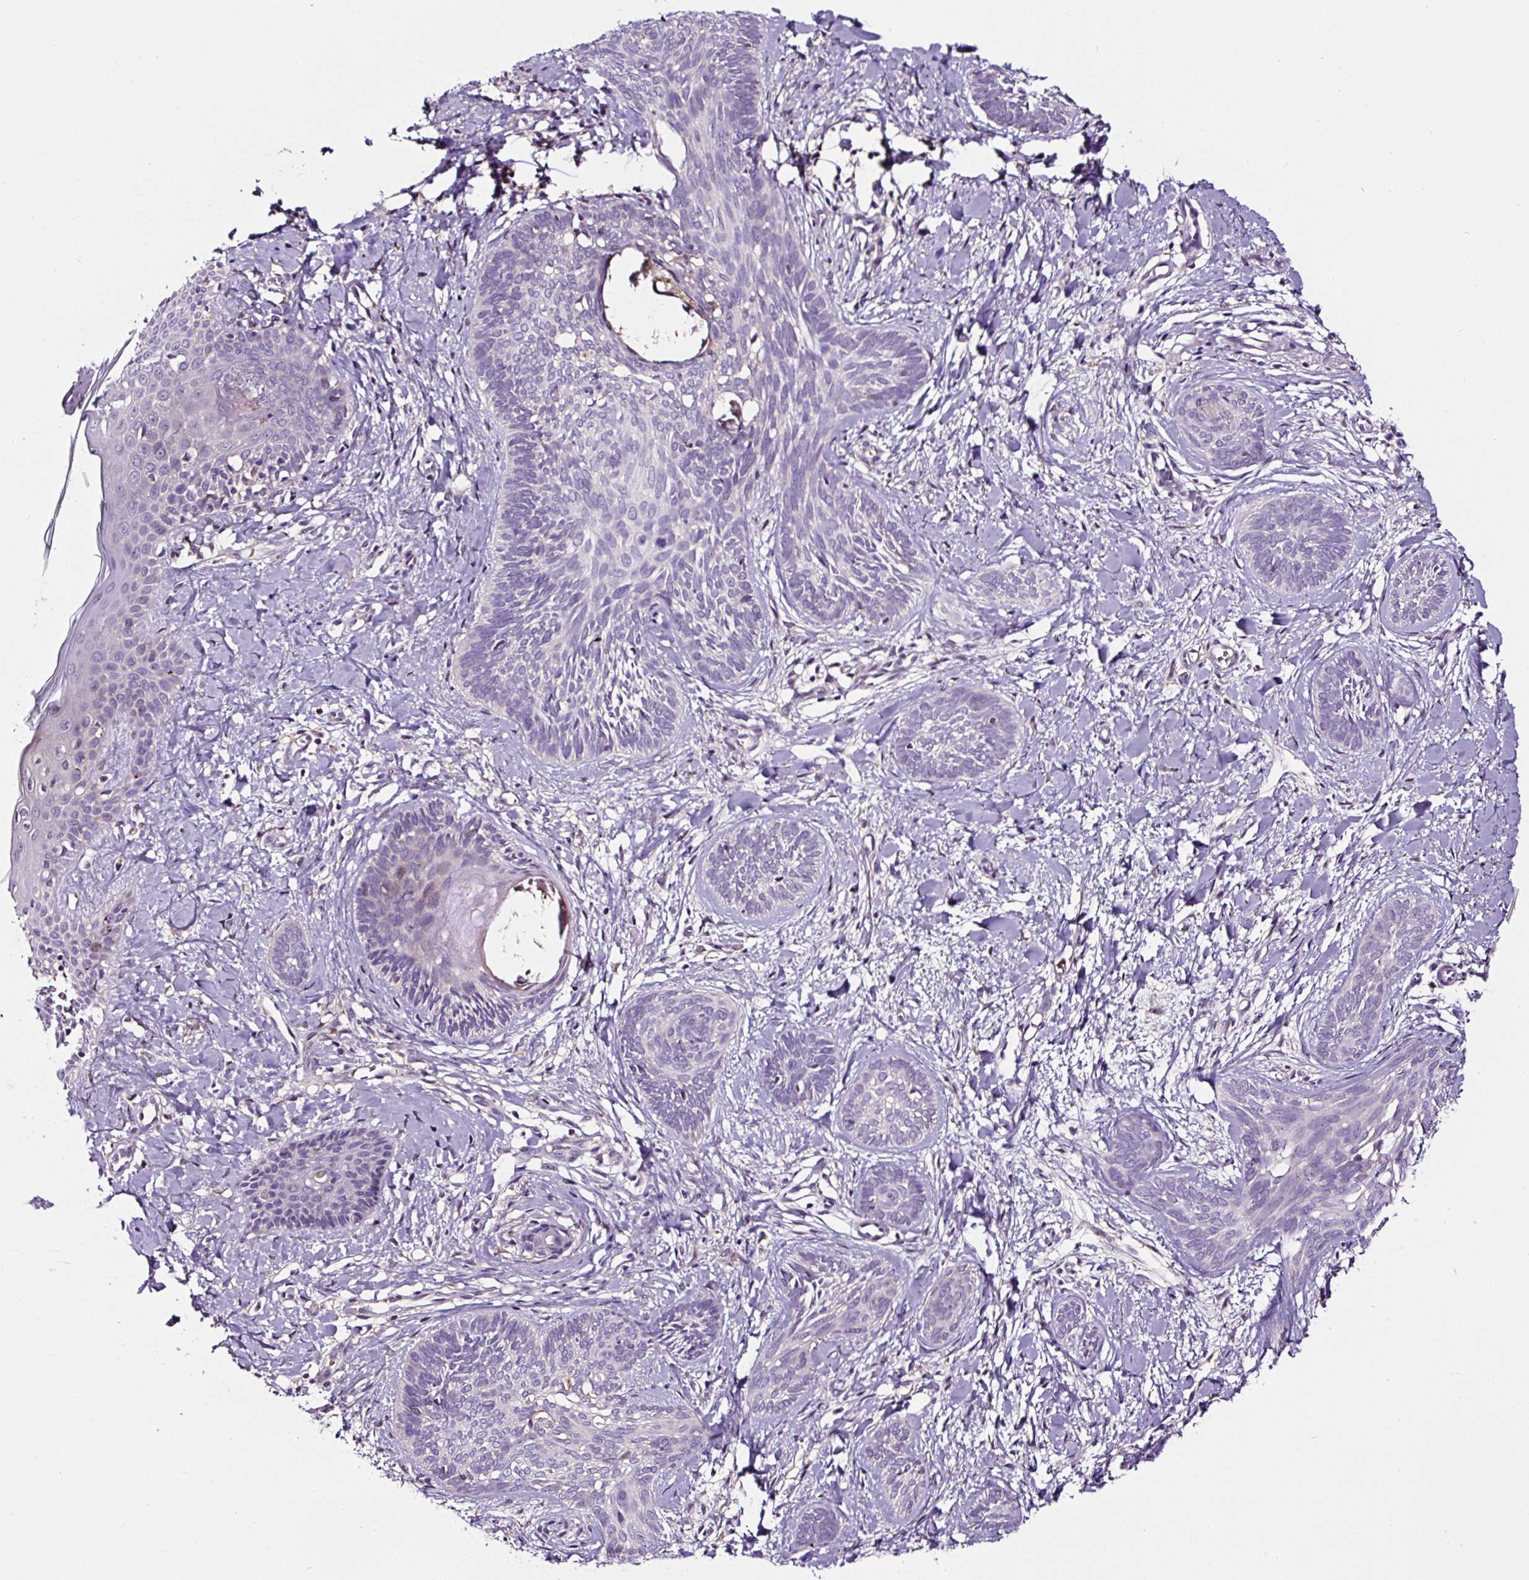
{"staining": {"intensity": "negative", "quantity": "none", "location": "none"}, "tissue": "skin cancer", "cell_type": "Tumor cells", "image_type": "cancer", "snomed": [{"axis": "morphology", "description": "Basal cell carcinoma"}, {"axis": "topography", "description": "Skin"}], "caption": "Immunohistochemical staining of skin cancer displays no significant positivity in tumor cells.", "gene": "LRRC24", "patient": {"sex": "female", "age": 81}}